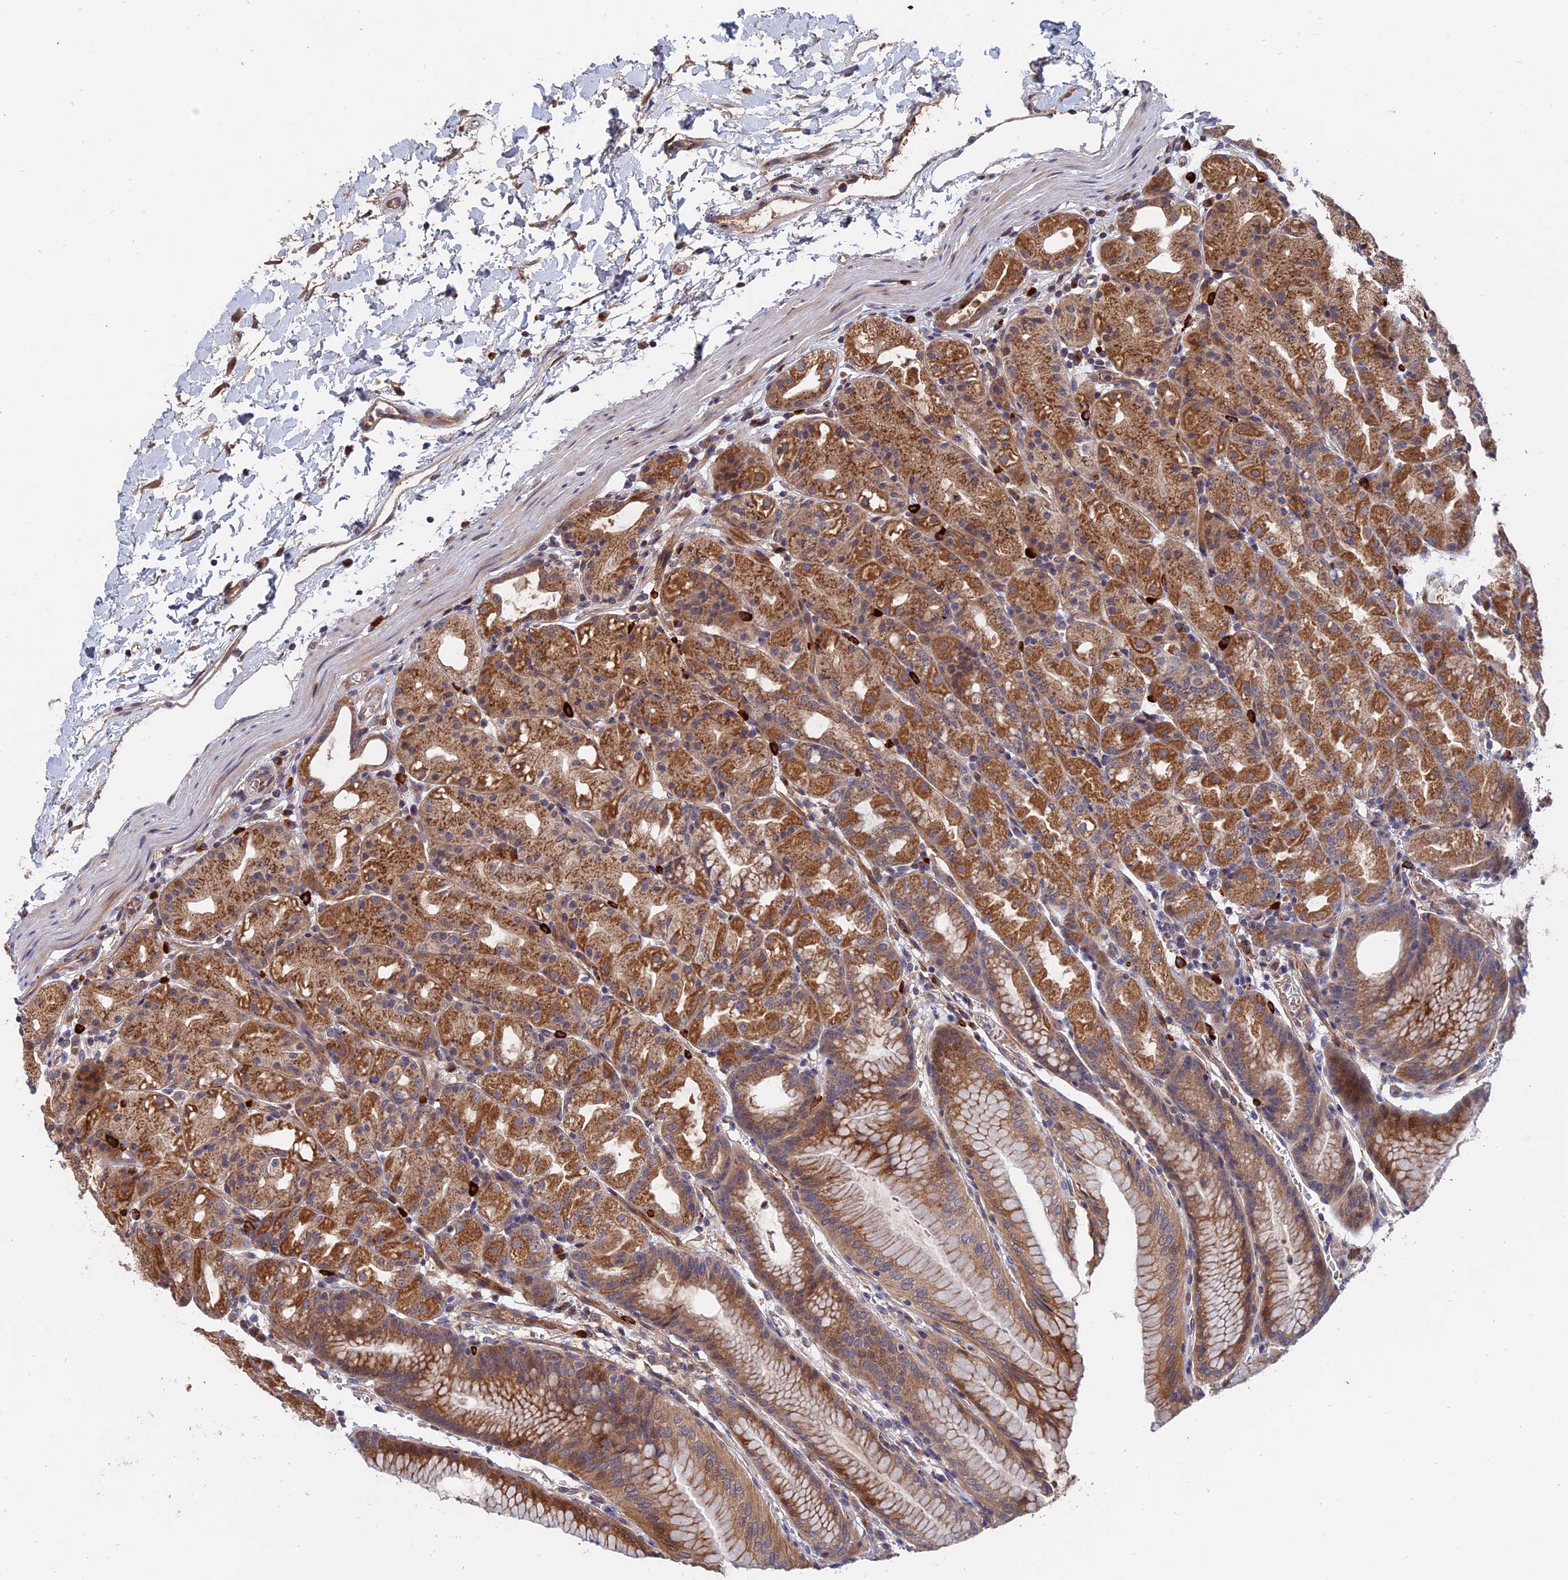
{"staining": {"intensity": "strong", "quantity": "25%-75%", "location": "cytoplasmic/membranous"}, "tissue": "stomach", "cell_type": "Glandular cells", "image_type": "normal", "snomed": [{"axis": "morphology", "description": "Normal tissue, NOS"}, {"axis": "topography", "description": "Stomach, upper"}], "caption": "Strong cytoplasmic/membranous protein positivity is seen in approximately 25%-75% of glandular cells in stomach. (DAB (3,3'-diaminobenzidine) = brown stain, brightfield microscopy at high magnification).", "gene": "TRAPPC2L", "patient": {"sex": "male", "age": 48}}